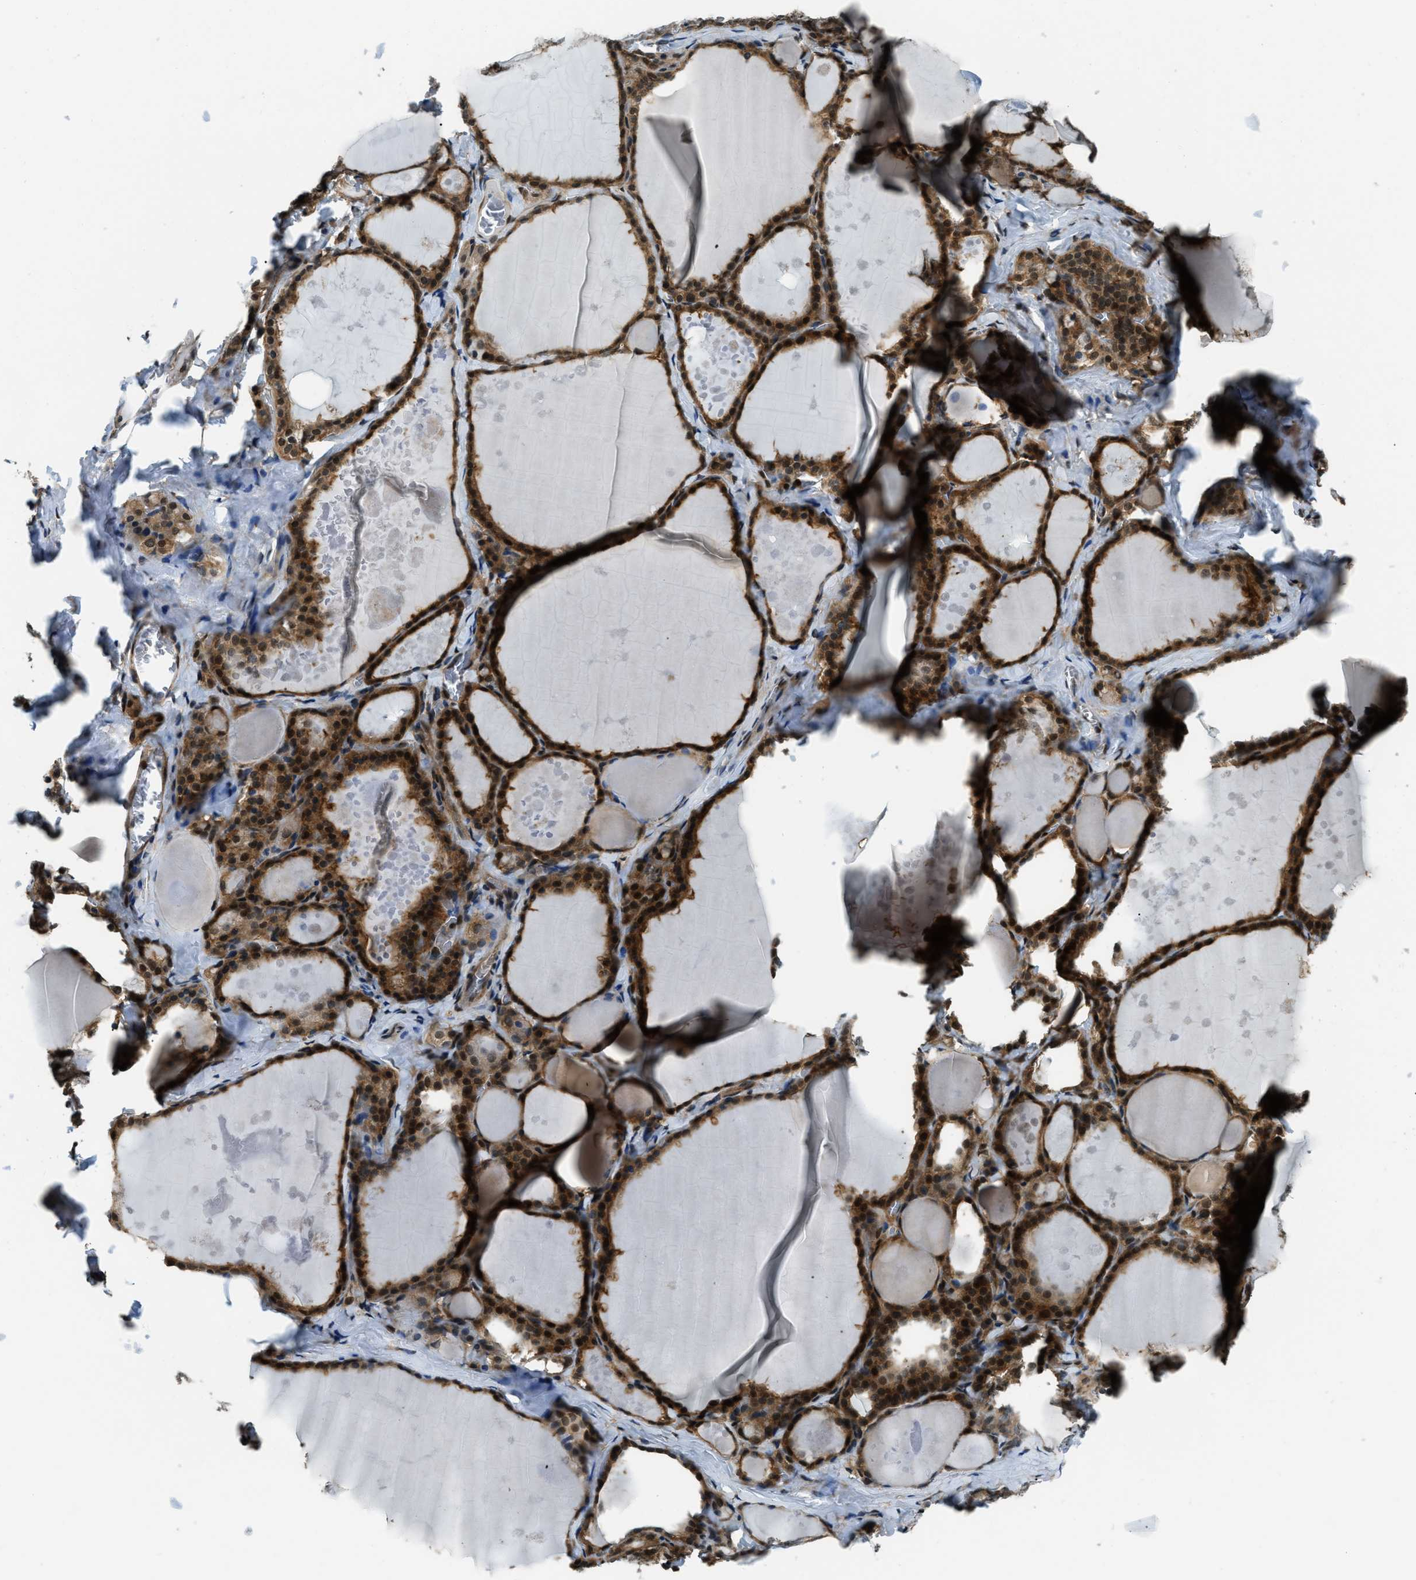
{"staining": {"intensity": "strong", "quantity": ">75%", "location": "cytoplasmic/membranous,nuclear"}, "tissue": "thyroid gland", "cell_type": "Glandular cells", "image_type": "normal", "snomed": [{"axis": "morphology", "description": "Normal tissue, NOS"}, {"axis": "topography", "description": "Thyroid gland"}], "caption": "High-magnification brightfield microscopy of unremarkable thyroid gland stained with DAB (brown) and counterstained with hematoxylin (blue). glandular cells exhibit strong cytoplasmic/membranous,nuclear expression is seen in about>75% of cells. The protein of interest is stained brown, and the nuclei are stained in blue (DAB IHC with brightfield microscopy, high magnification).", "gene": "NUDCD3", "patient": {"sex": "male", "age": 56}}